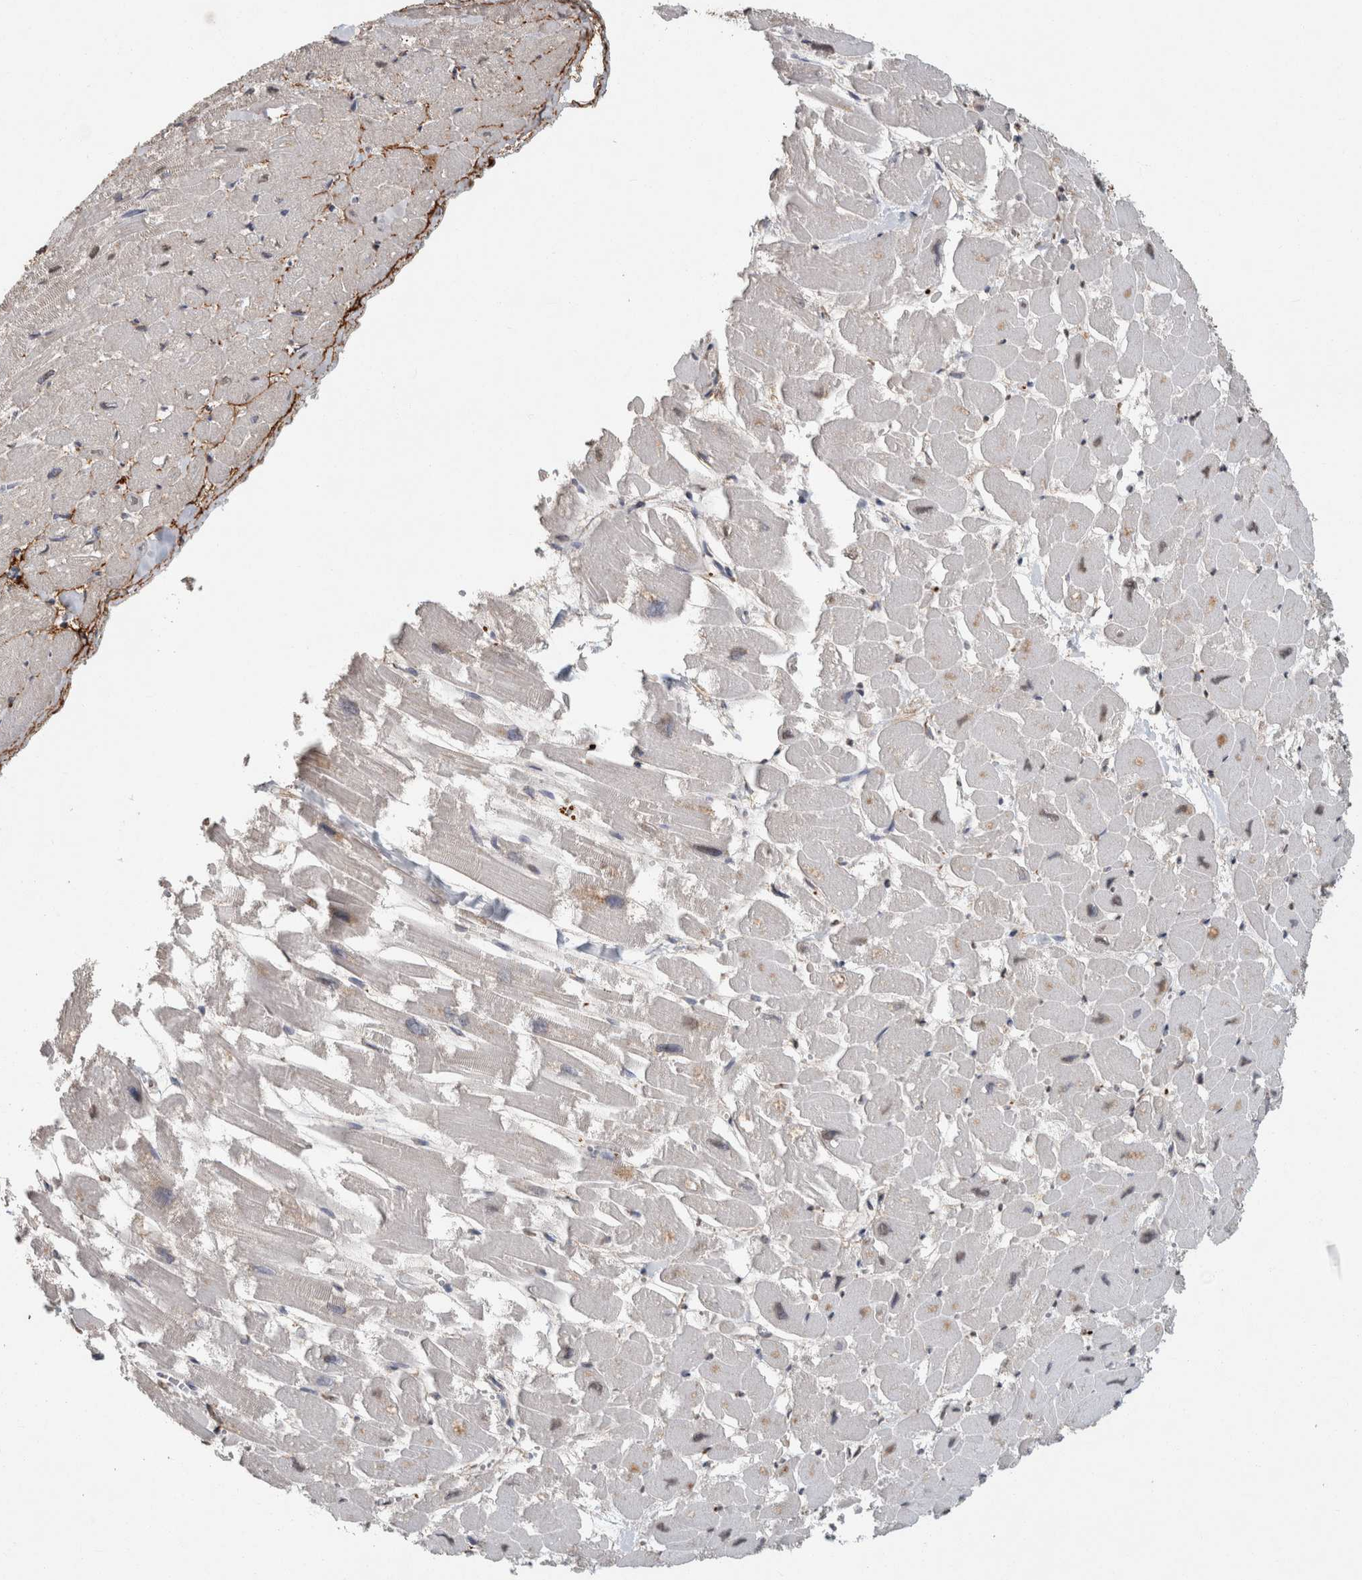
{"staining": {"intensity": "weak", "quantity": "<25%", "location": "nuclear"}, "tissue": "heart muscle", "cell_type": "Cardiomyocytes", "image_type": "normal", "snomed": [{"axis": "morphology", "description": "Normal tissue, NOS"}, {"axis": "topography", "description": "Heart"}], "caption": "DAB immunohistochemical staining of unremarkable heart muscle demonstrates no significant expression in cardiomyocytes.", "gene": "LTBP1", "patient": {"sex": "male", "age": 54}}